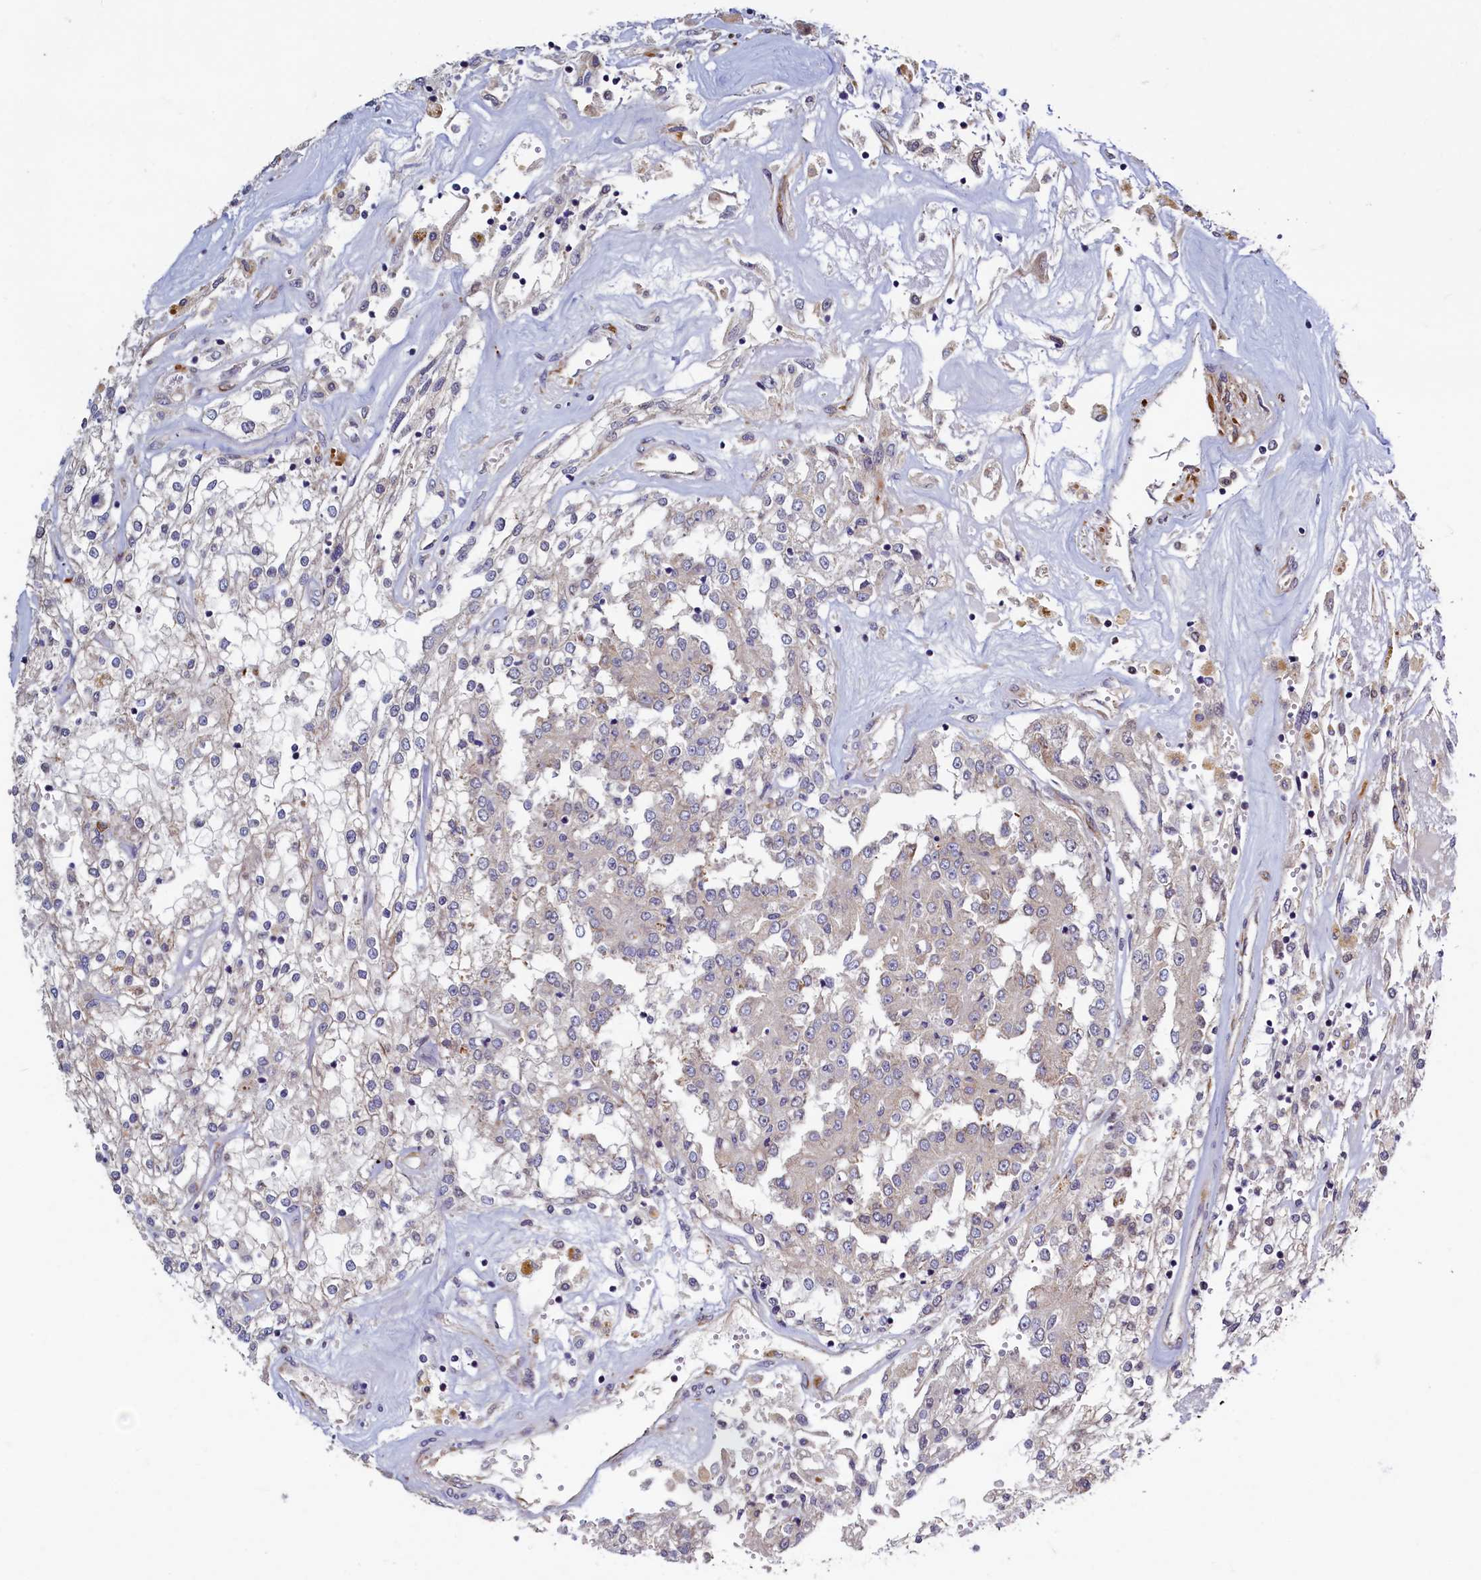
{"staining": {"intensity": "moderate", "quantity": "<25%", "location": "cytoplasmic/membranous"}, "tissue": "renal cancer", "cell_type": "Tumor cells", "image_type": "cancer", "snomed": [{"axis": "morphology", "description": "Adenocarcinoma, NOS"}, {"axis": "topography", "description": "Kidney"}], "caption": "Immunohistochemistry (IHC) photomicrograph of adenocarcinoma (renal) stained for a protein (brown), which demonstrates low levels of moderate cytoplasmic/membranous positivity in approximately <25% of tumor cells.", "gene": "SLC16A14", "patient": {"sex": "female", "age": 52}}